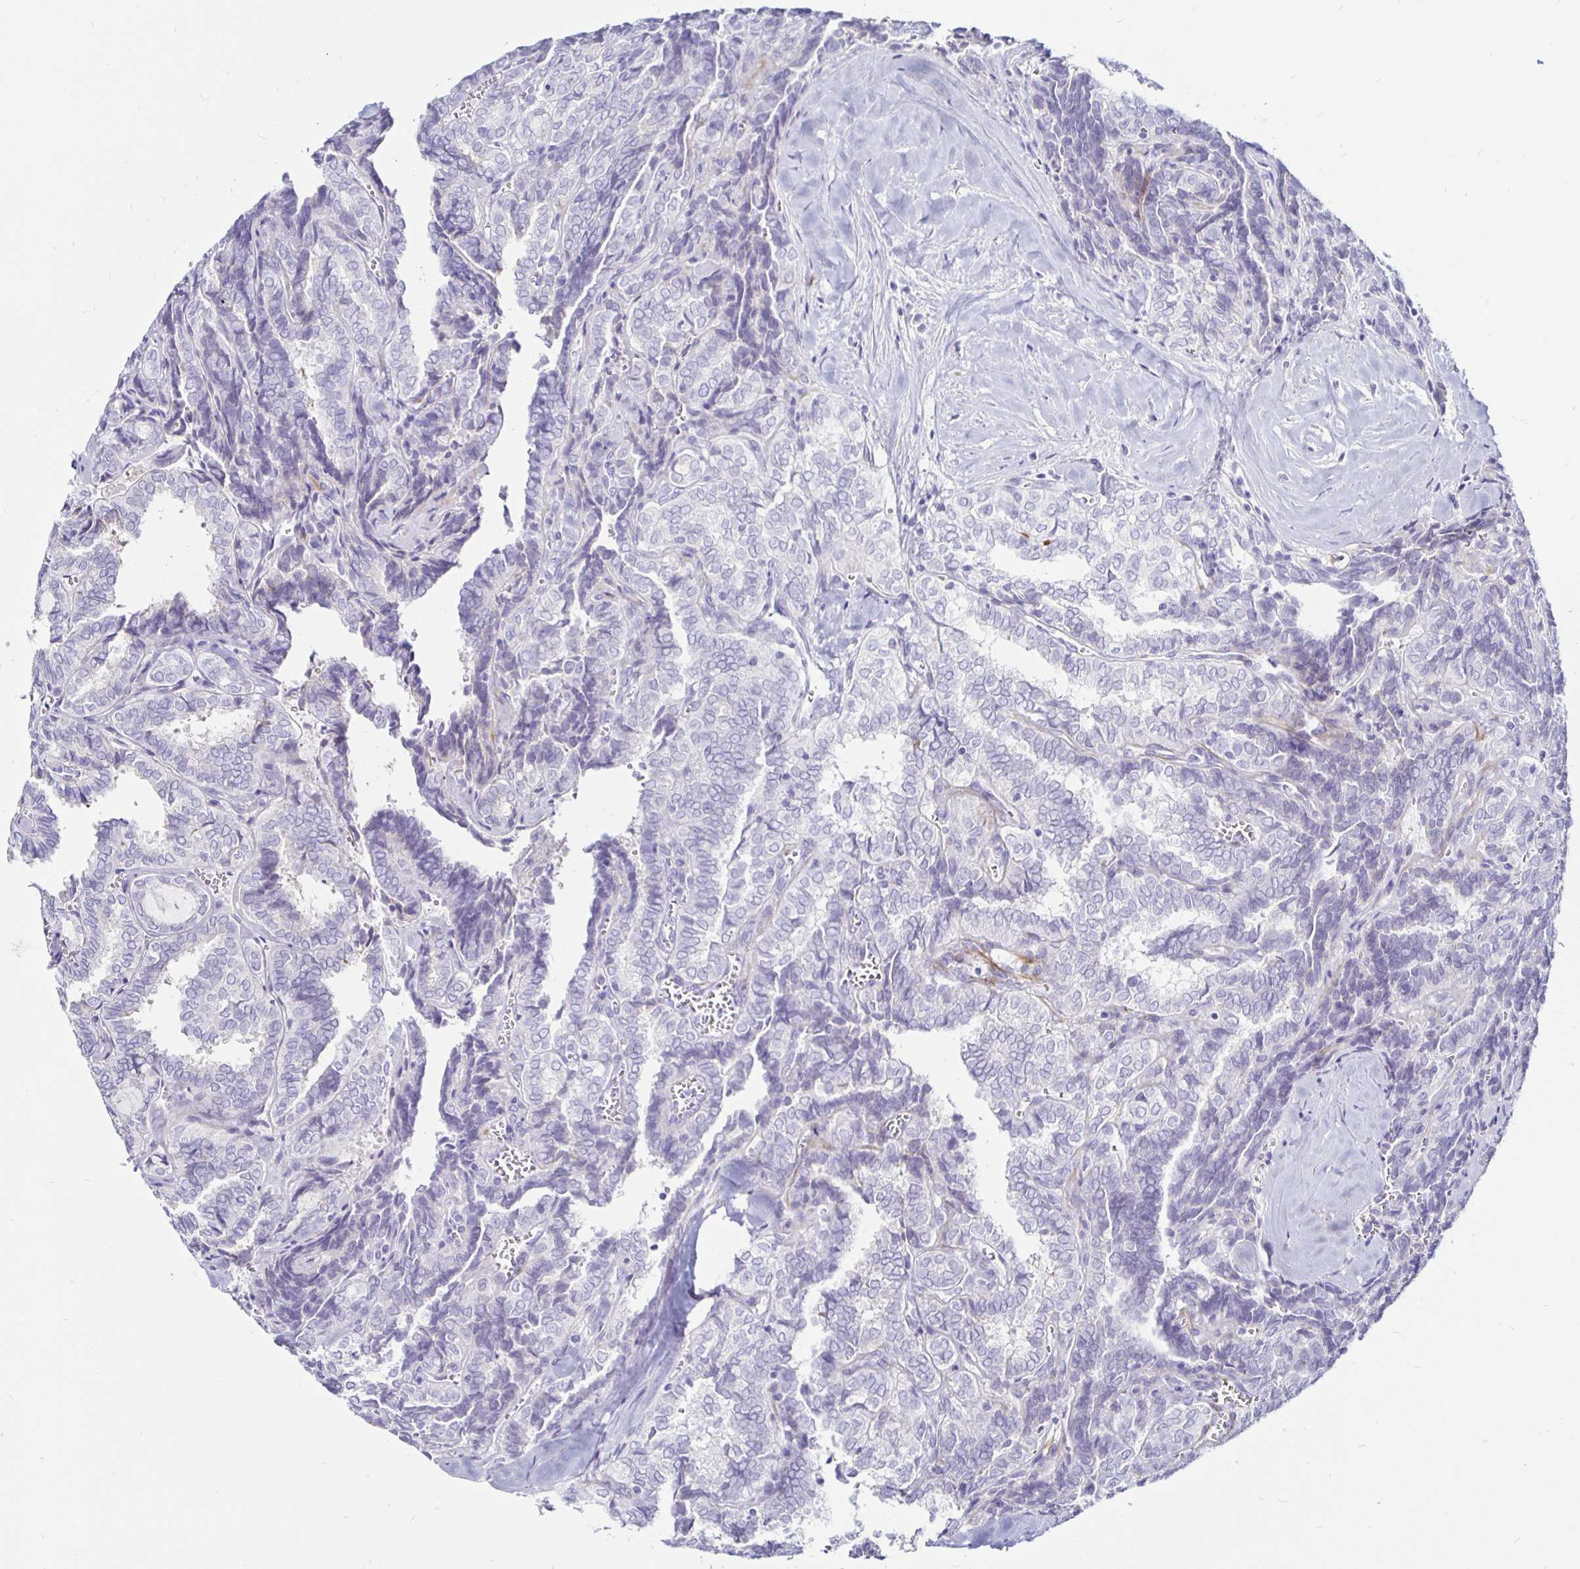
{"staining": {"intensity": "negative", "quantity": "none", "location": "none"}, "tissue": "thyroid cancer", "cell_type": "Tumor cells", "image_type": "cancer", "snomed": [{"axis": "morphology", "description": "Papillary adenocarcinoma, NOS"}, {"axis": "topography", "description": "Thyroid gland"}], "caption": "Photomicrograph shows no protein expression in tumor cells of thyroid cancer tissue.", "gene": "TIMP1", "patient": {"sex": "female", "age": 30}}